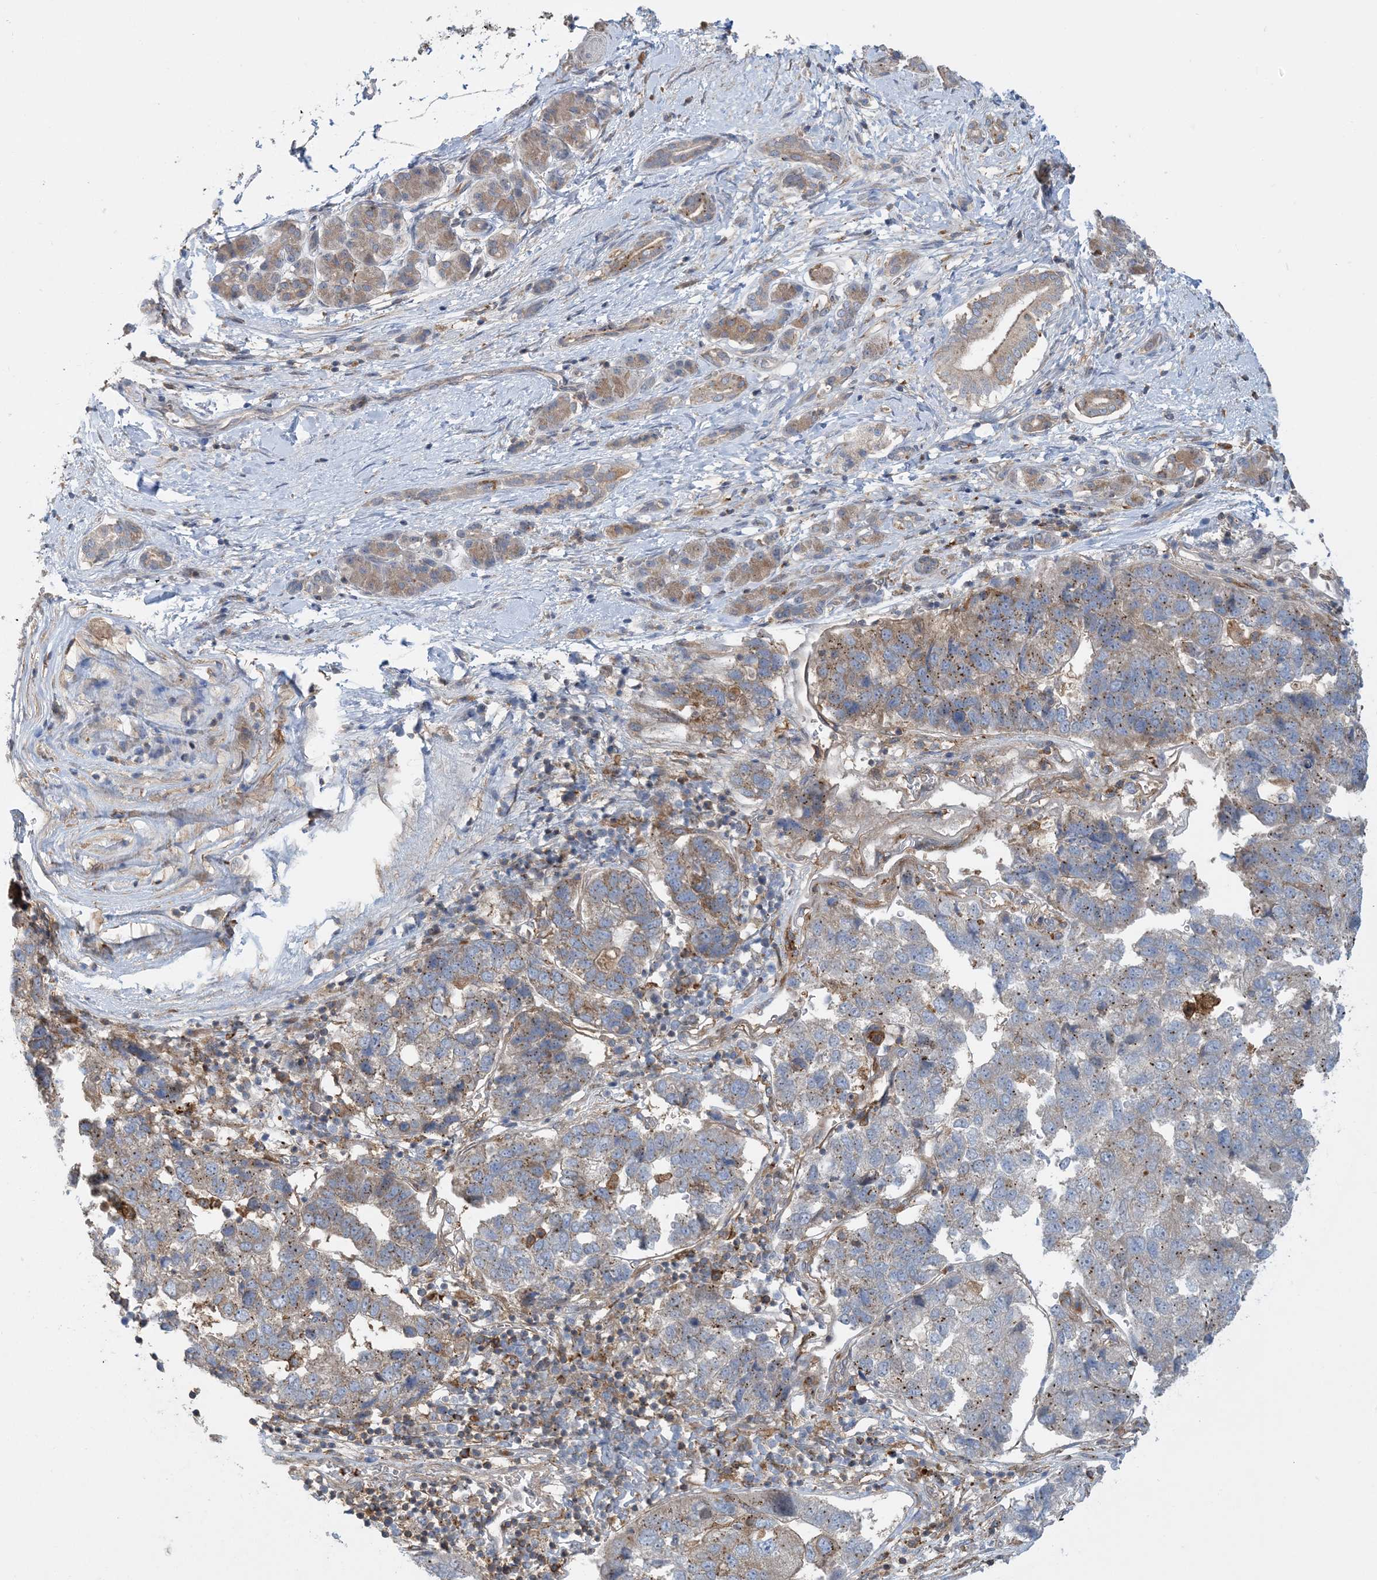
{"staining": {"intensity": "weak", "quantity": ">75%", "location": "cytoplasmic/membranous"}, "tissue": "pancreatic cancer", "cell_type": "Tumor cells", "image_type": "cancer", "snomed": [{"axis": "morphology", "description": "Adenocarcinoma, NOS"}, {"axis": "topography", "description": "Pancreas"}], "caption": "This is an image of IHC staining of pancreatic cancer (adenocarcinoma), which shows weak positivity in the cytoplasmic/membranous of tumor cells.", "gene": "SFMBT2", "patient": {"sex": "female", "age": 61}}